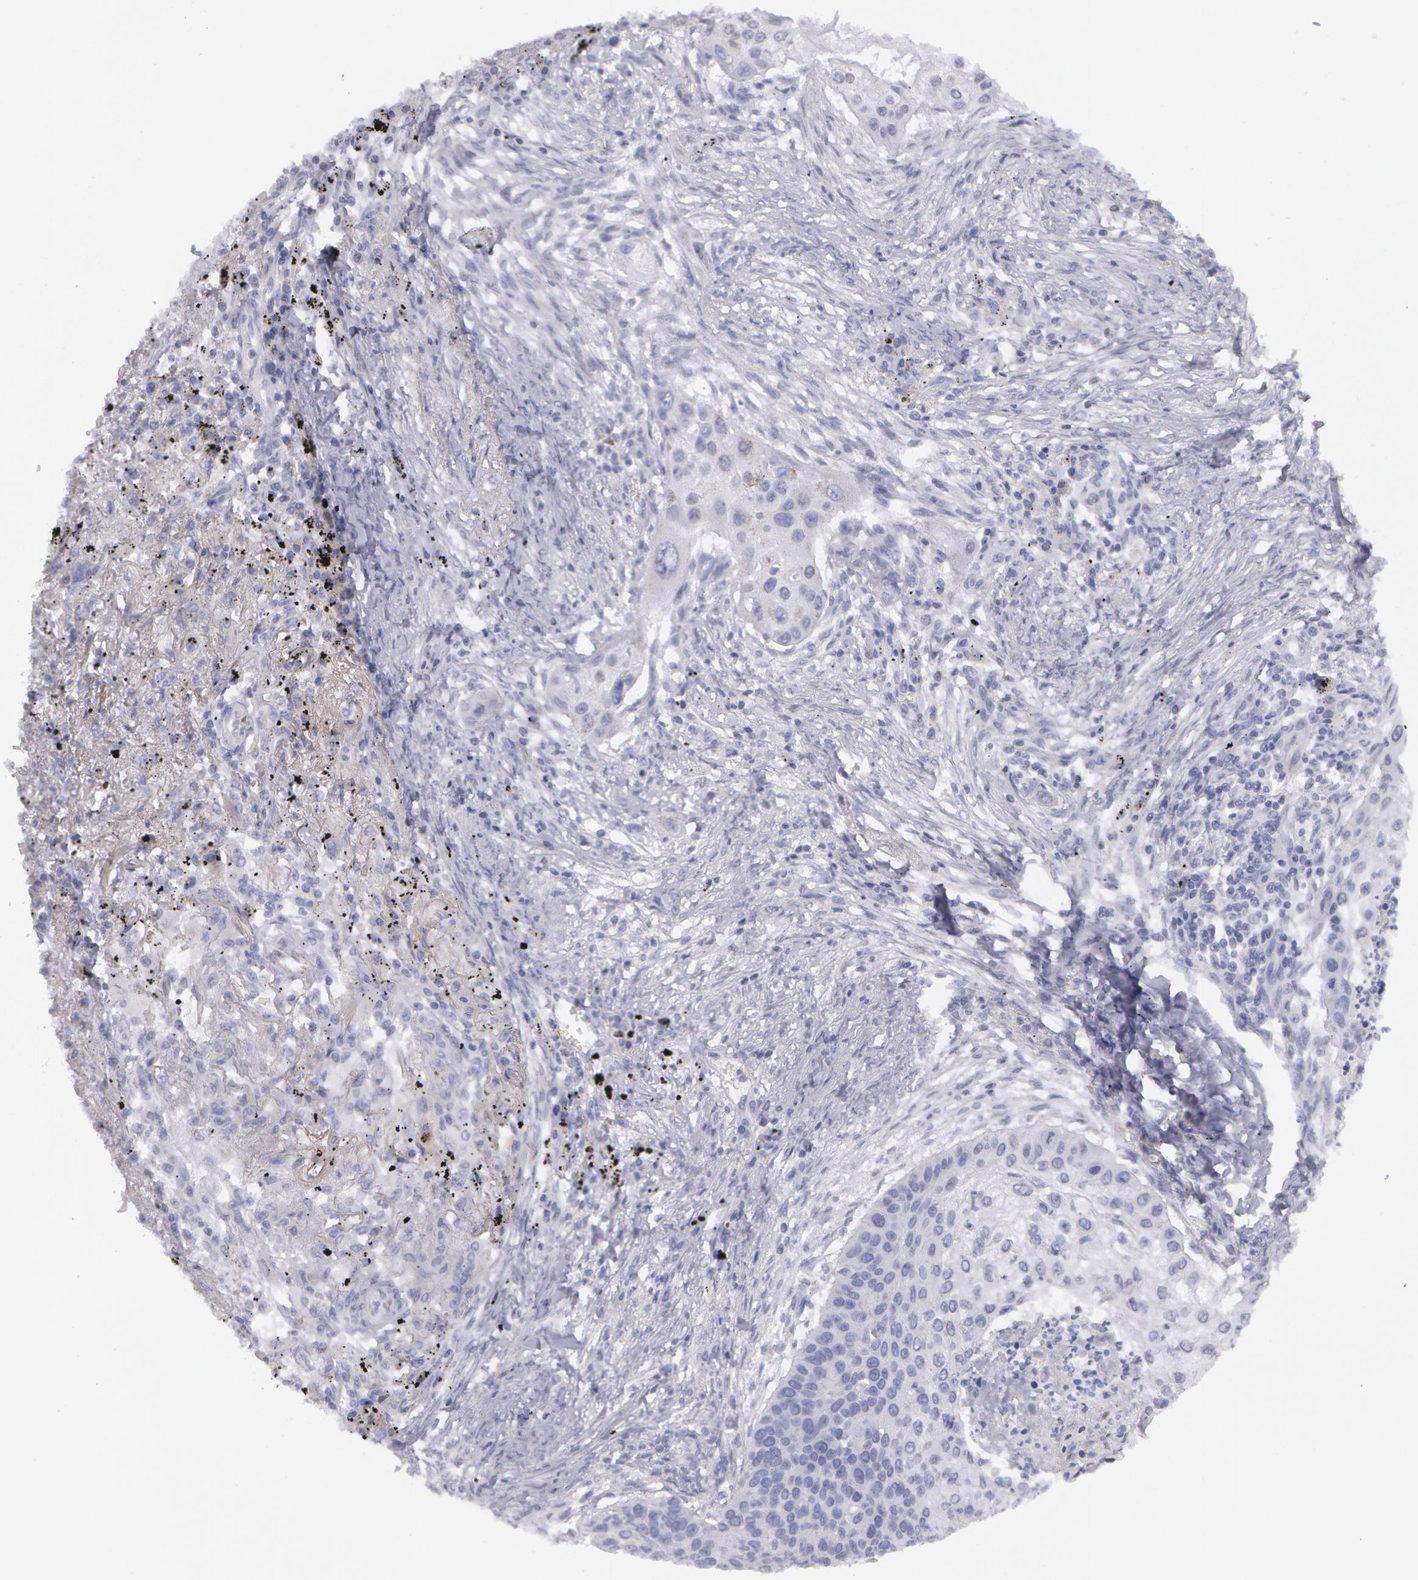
{"staining": {"intensity": "negative", "quantity": "none", "location": "none"}, "tissue": "lung cancer", "cell_type": "Tumor cells", "image_type": "cancer", "snomed": [{"axis": "morphology", "description": "Squamous cell carcinoma, NOS"}, {"axis": "topography", "description": "Lung"}], "caption": "Lung cancer was stained to show a protein in brown. There is no significant expression in tumor cells.", "gene": "AMACR", "patient": {"sex": "male", "age": 71}}